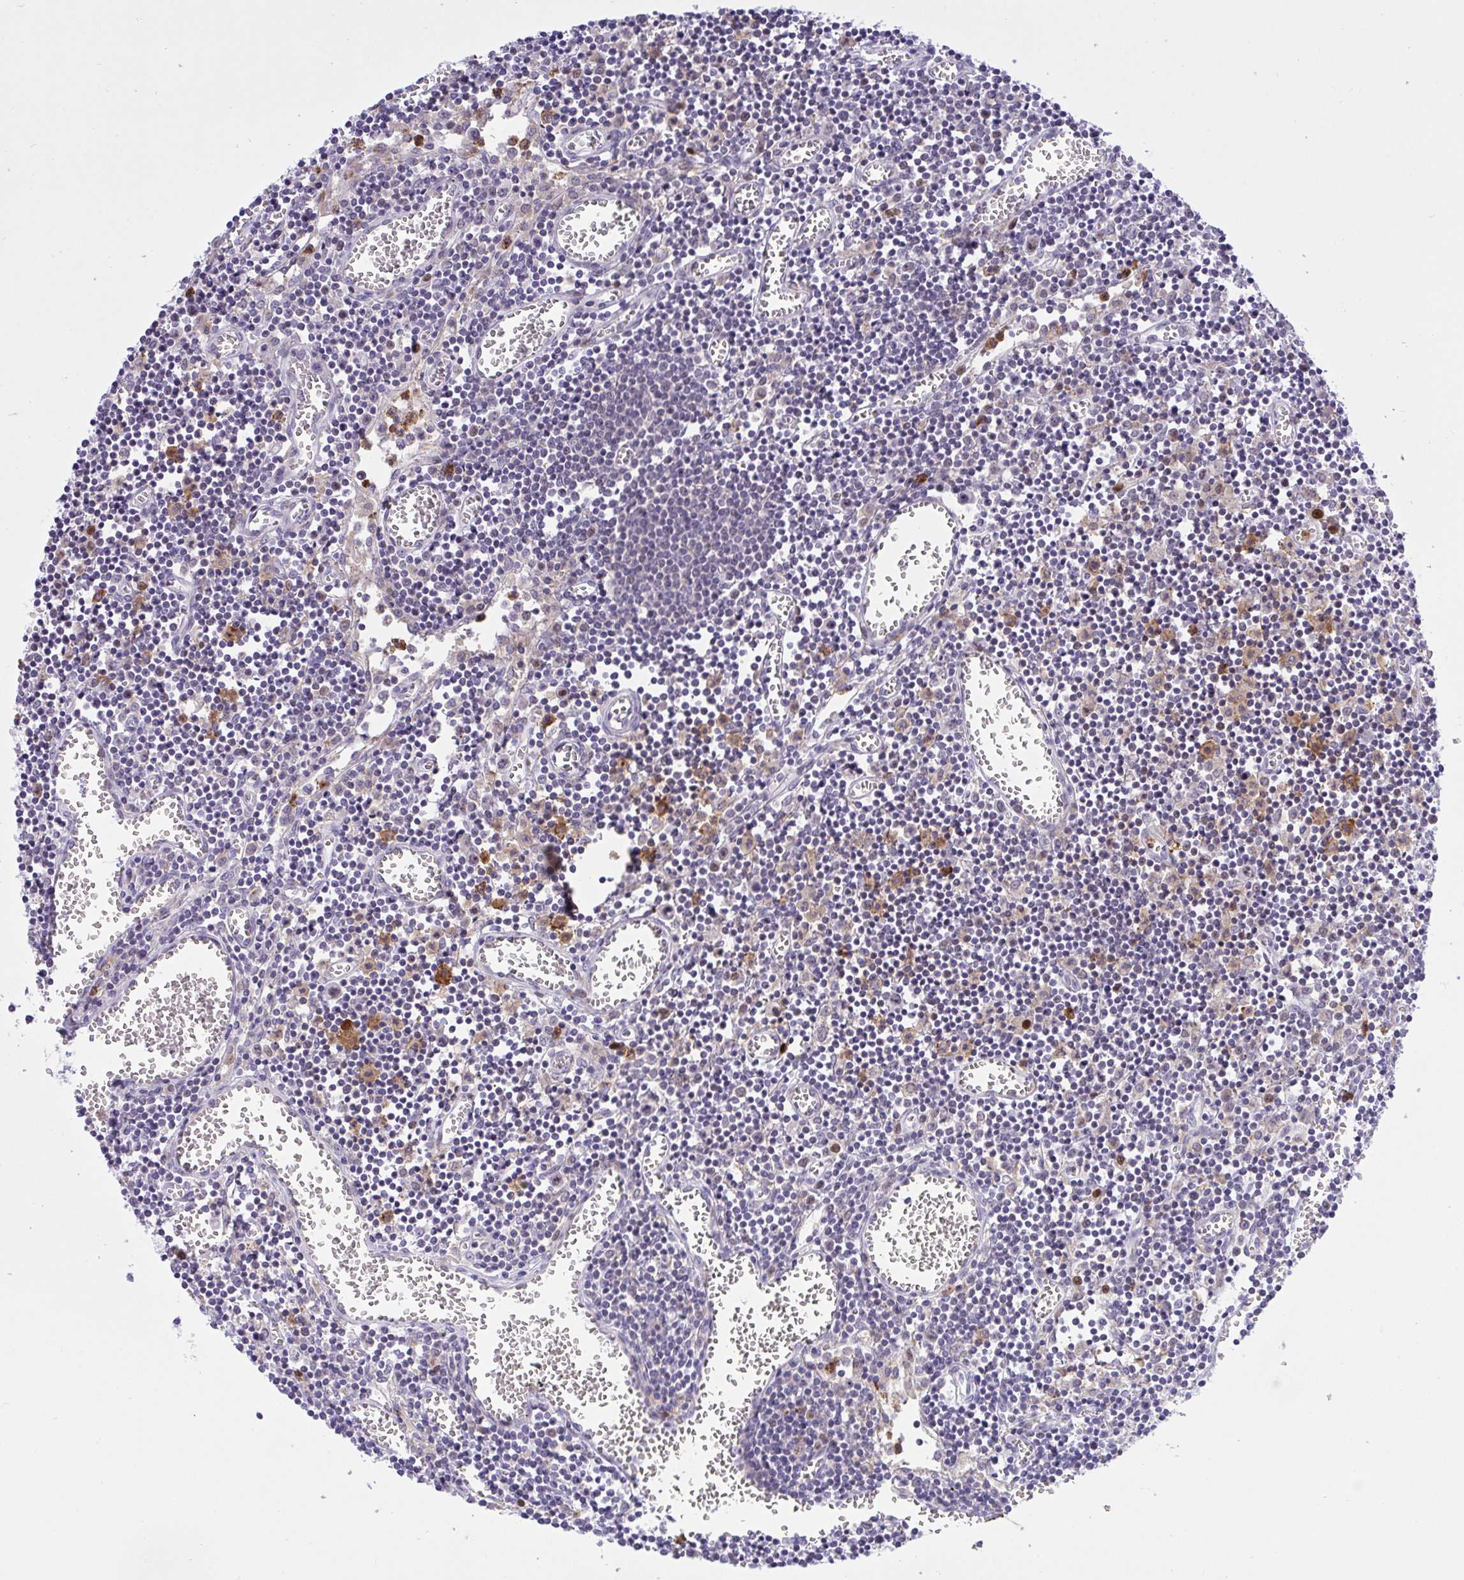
{"staining": {"intensity": "negative", "quantity": "none", "location": "none"}, "tissue": "lymph node", "cell_type": "Germinal center cells", "image_type": "normal", "snomed": [{"axis": "morphology", "description": "Normal tissue, NOS"}, {"axis": "topography", "description": "Lymph node"}], "caption": "Photomicrograph shows no significant protein staining in germinal center cells of unremarkable lymph node. The staining is performed using DAB brown chromogen with nuclei counter-stained in using hematoxylin.", "gene": "ZNF554", "patient": {"sex": "male", "age": 66}}